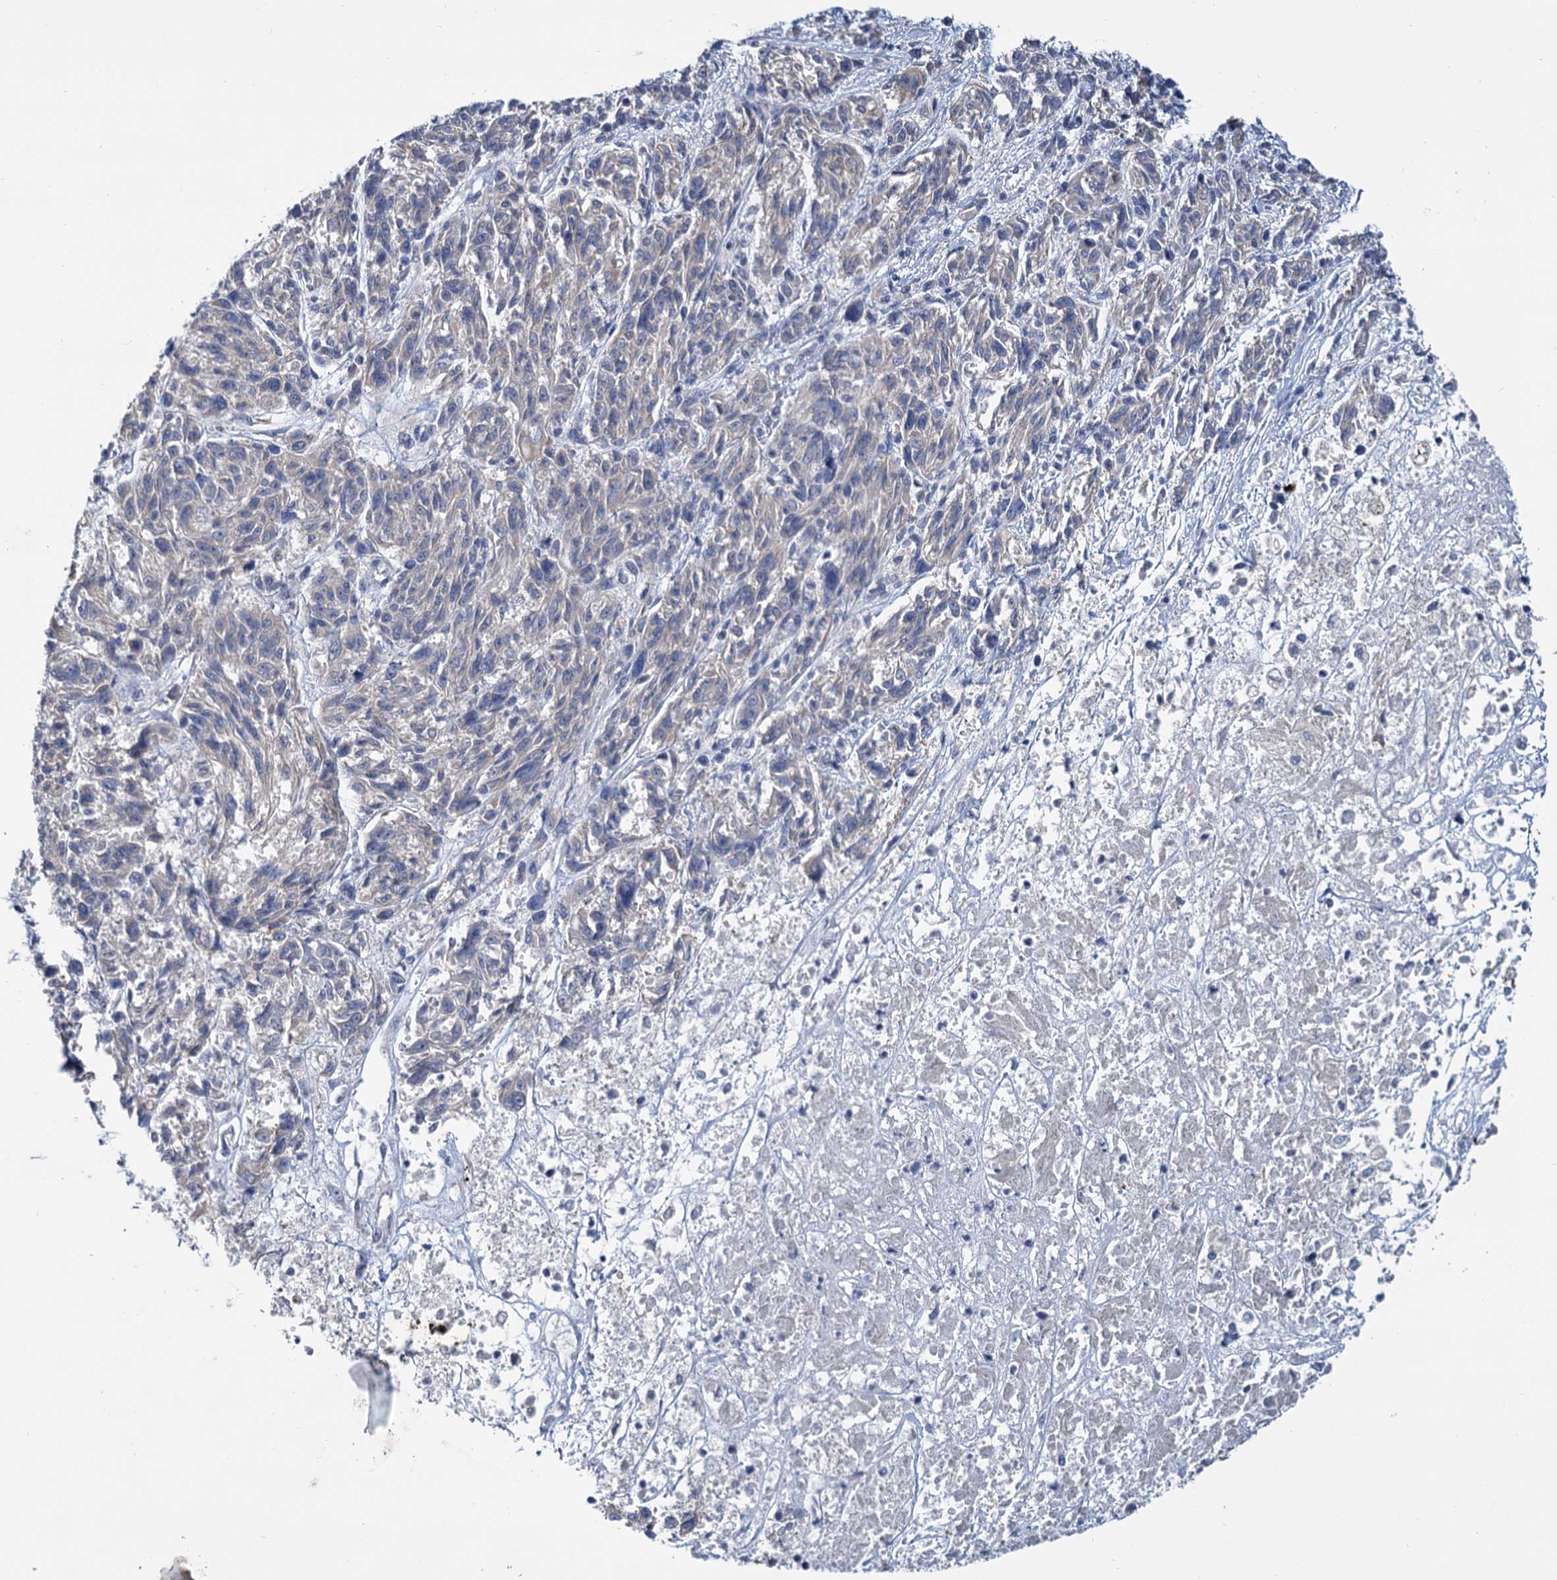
{"staining": {"intensity": "negative", "quantity": "none", "location": "none"}, "tissue": "melanoma", "cell_type": "Tumor cells", "image_type": "cancer", "snomed": [{"axis": "morphology", "description": "Malignant melanoma, NOS"}, {"axis": "topography", "description": "Skin"}], "caption": "Immunohistochemistry of malignant melanoma shows no staining in tumor cells.", "gene": "ANKRD42", "patient": {"sex": "male", "age": 53}}